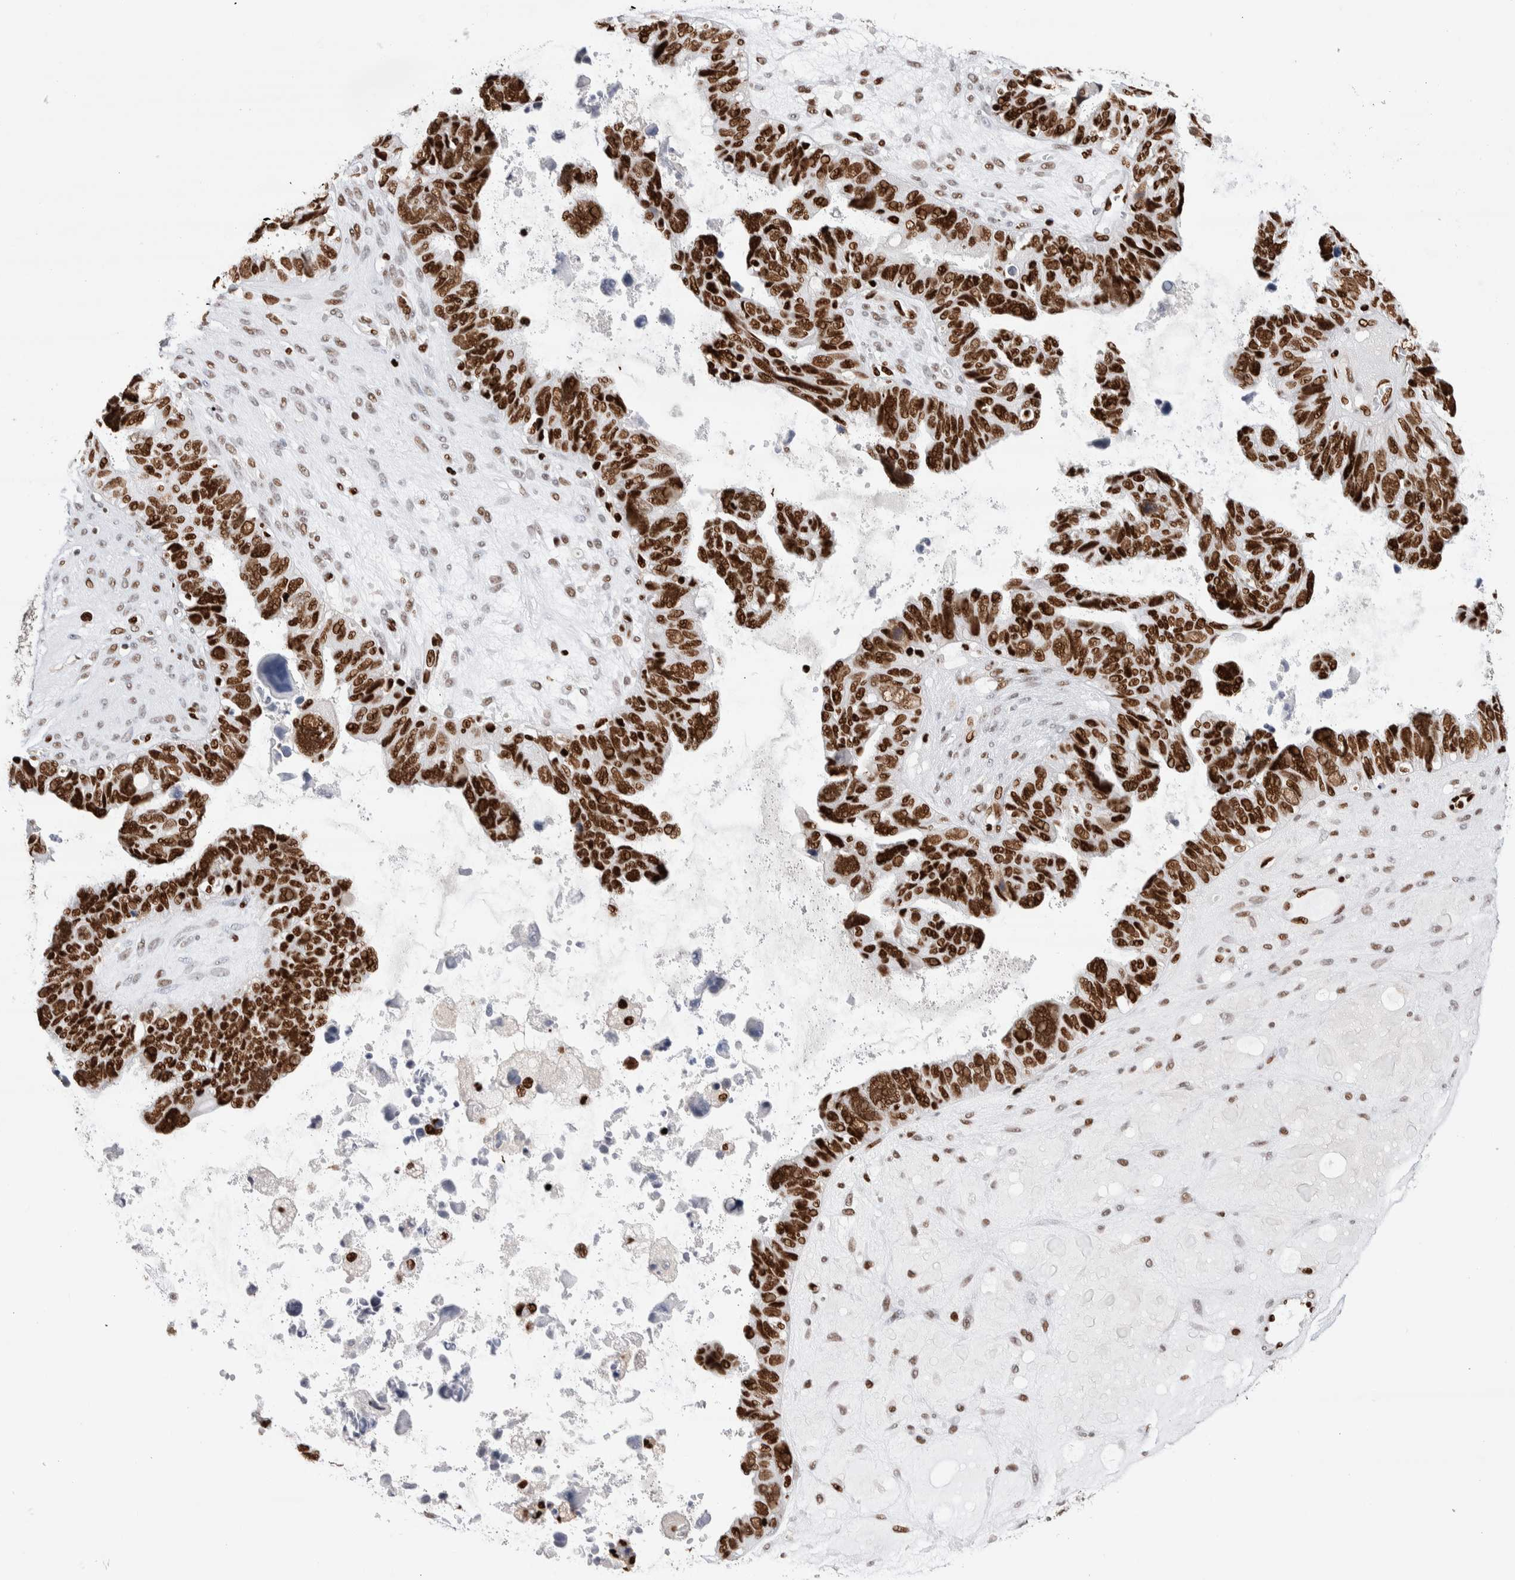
{"staining": {"intensity": "strong", "quantity": ">75%", "location": "nuclear"}, "tissue": "ovarian cancer", "cell_type": "Tumor cells", "image_type": "cancer", "snomed": [{"axis": "morphology", "description": "Cystadenocarcinoma, serous, NOS"}, {"axis": "topography", "description": "Ovary"}], "caption": "About >75% of tumor cells in human ovarian serous cystadenocarcinoma demonstrate strong nuclear protein expression as visualized by brown immunohistochemical staining.", "gene": "RNASEK-C17orf49", "patient": {"sex": "female", "age": 79}}